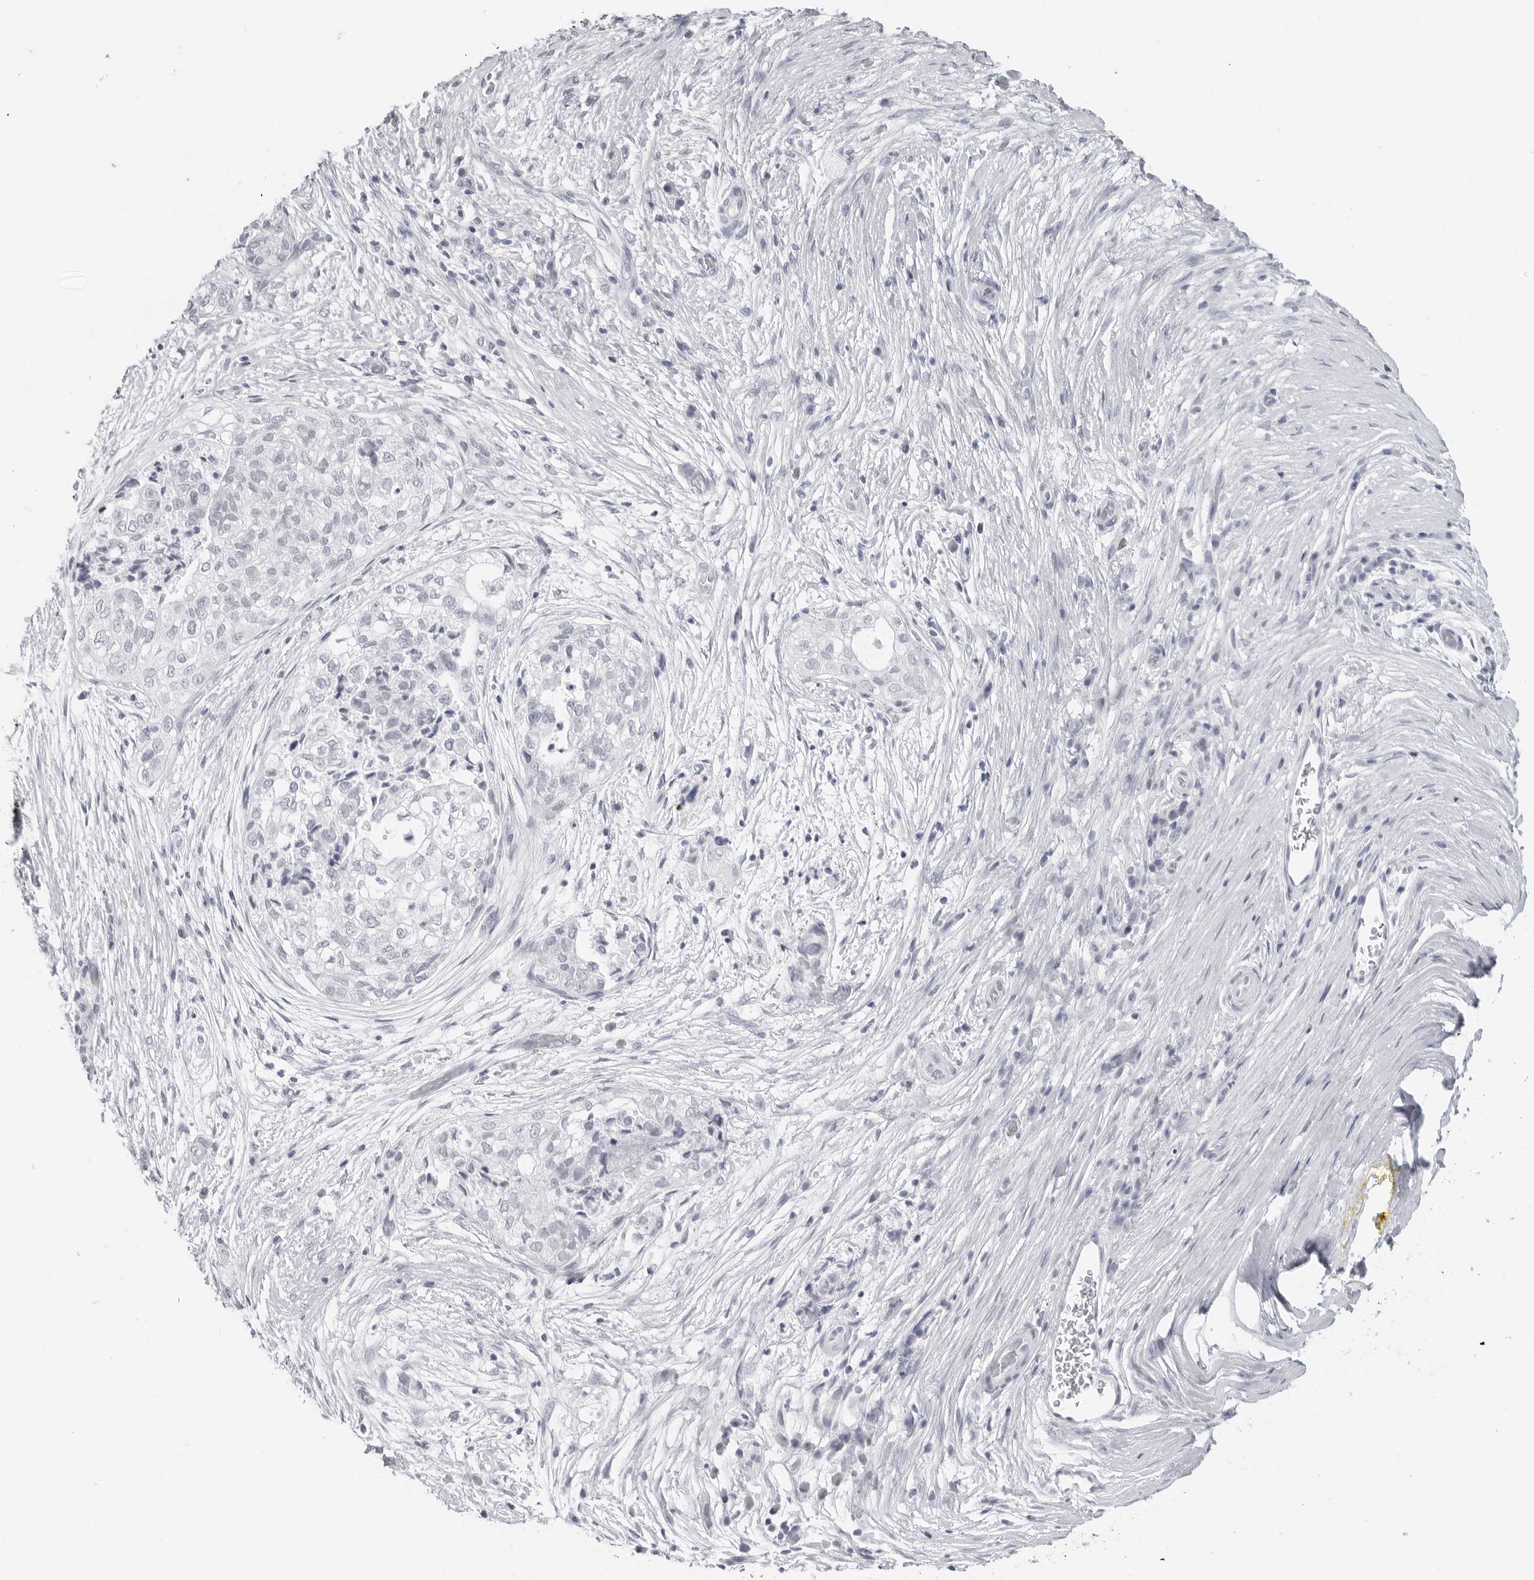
{"staining": {"intensity": "negative", "quantity": "none", "location": "none"}, "tissue": "pancreatic cancer", "cell_type": "Tumor cells", "image_type": "cancer", "snomed": [{"axis": "morphology", "description": "Adenocarcinoma, NOS"}, {"axis": "topography", "description": "Pancreas"}], "caption": "Pancreatic cancer (adenocarcinoma) was stained to show a protein in brown. There is no significant staining in tumor cells.", "gene": "PGA3", "patient": {"sex": "male", "age": 72}}